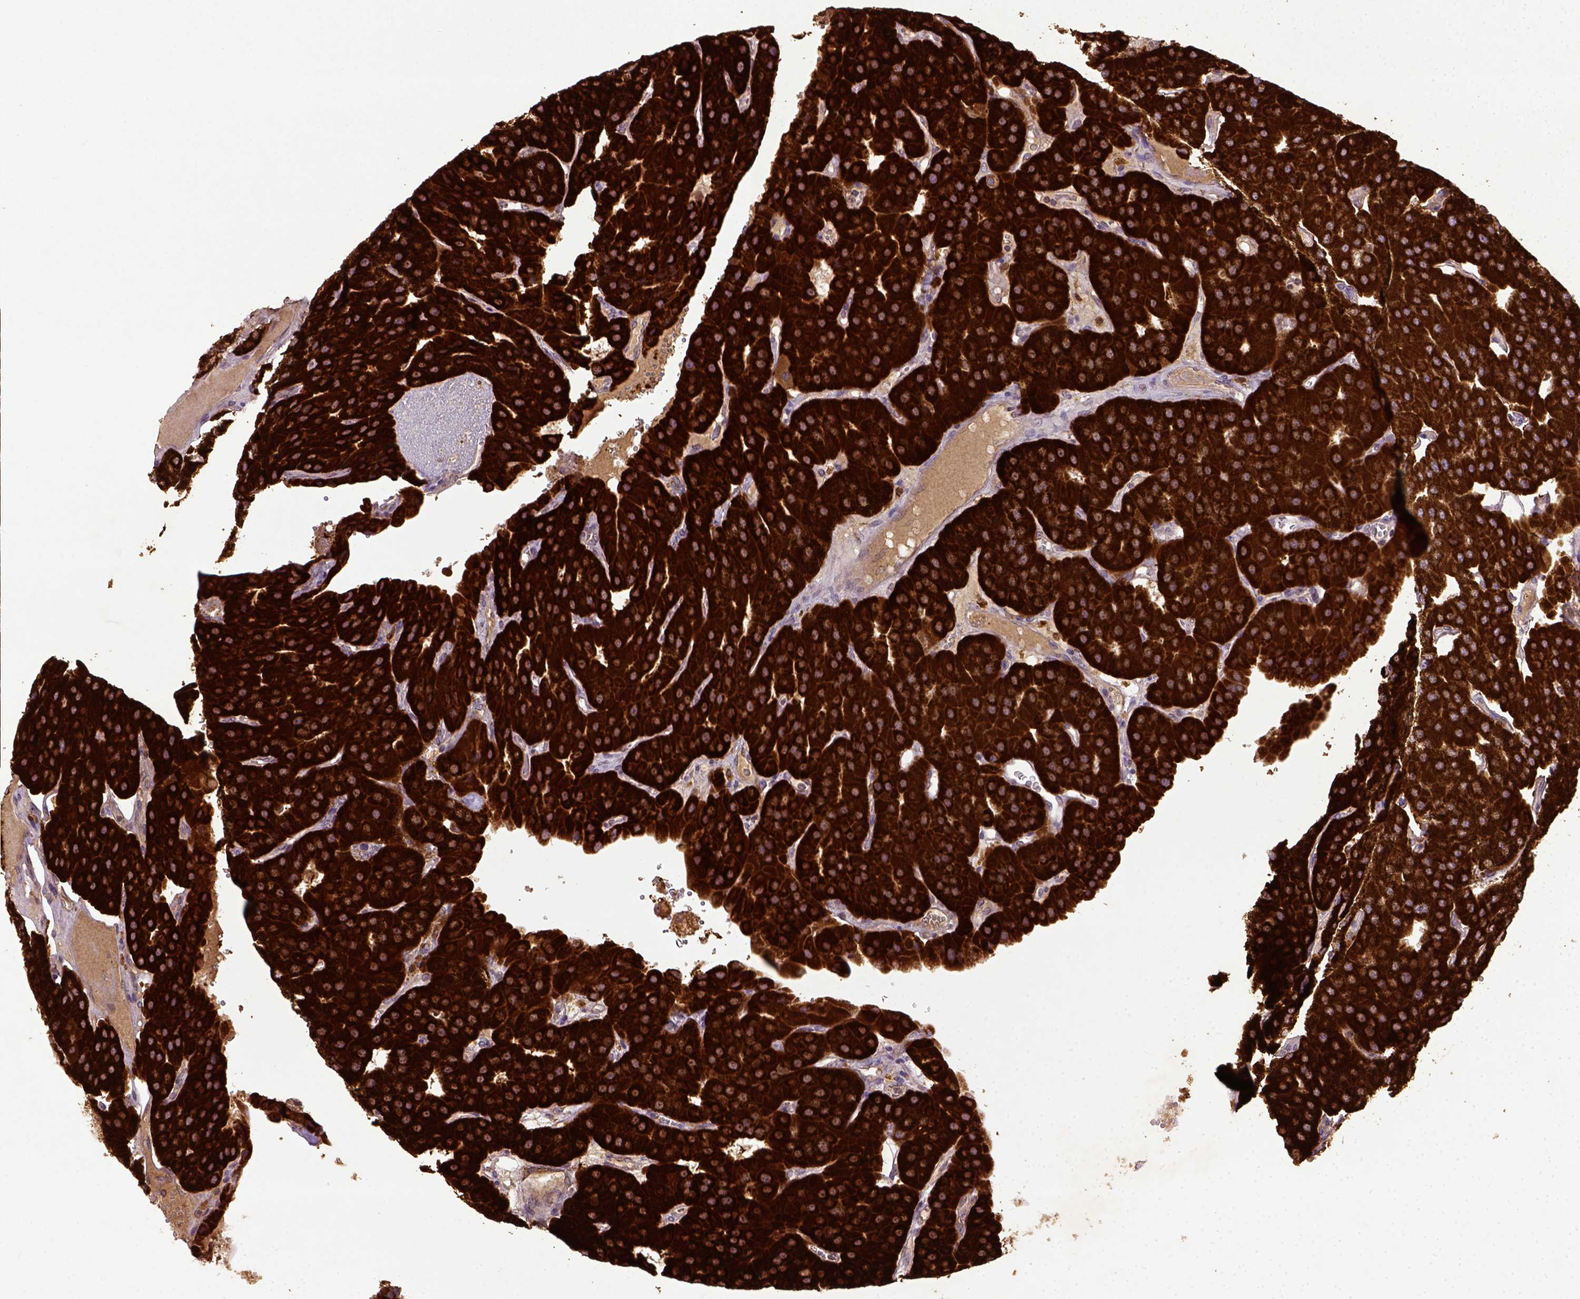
{"staining": {"intensity": "strong", "quantity": ">75%", "location": "cytoplasmic/membranous"}, "tissue": "parathyroid gland", "cell_type": "Glandular cells", "image_type": "normal", "snomed": [{"axis": "morphology", "description": "Normal tissue, NOS"}, {"axis": "morphology", "description": "Adenoma, NOS"}, {"axis": "topography", "description": "Parathyroid gland"}], "caption": "An image of parathyroid gland stained for a protein reveals strong cytoplasmic/membranous brown staining in glandular cells.", "gene": "MT", "patient": {"sex": "female", "age": 86}}